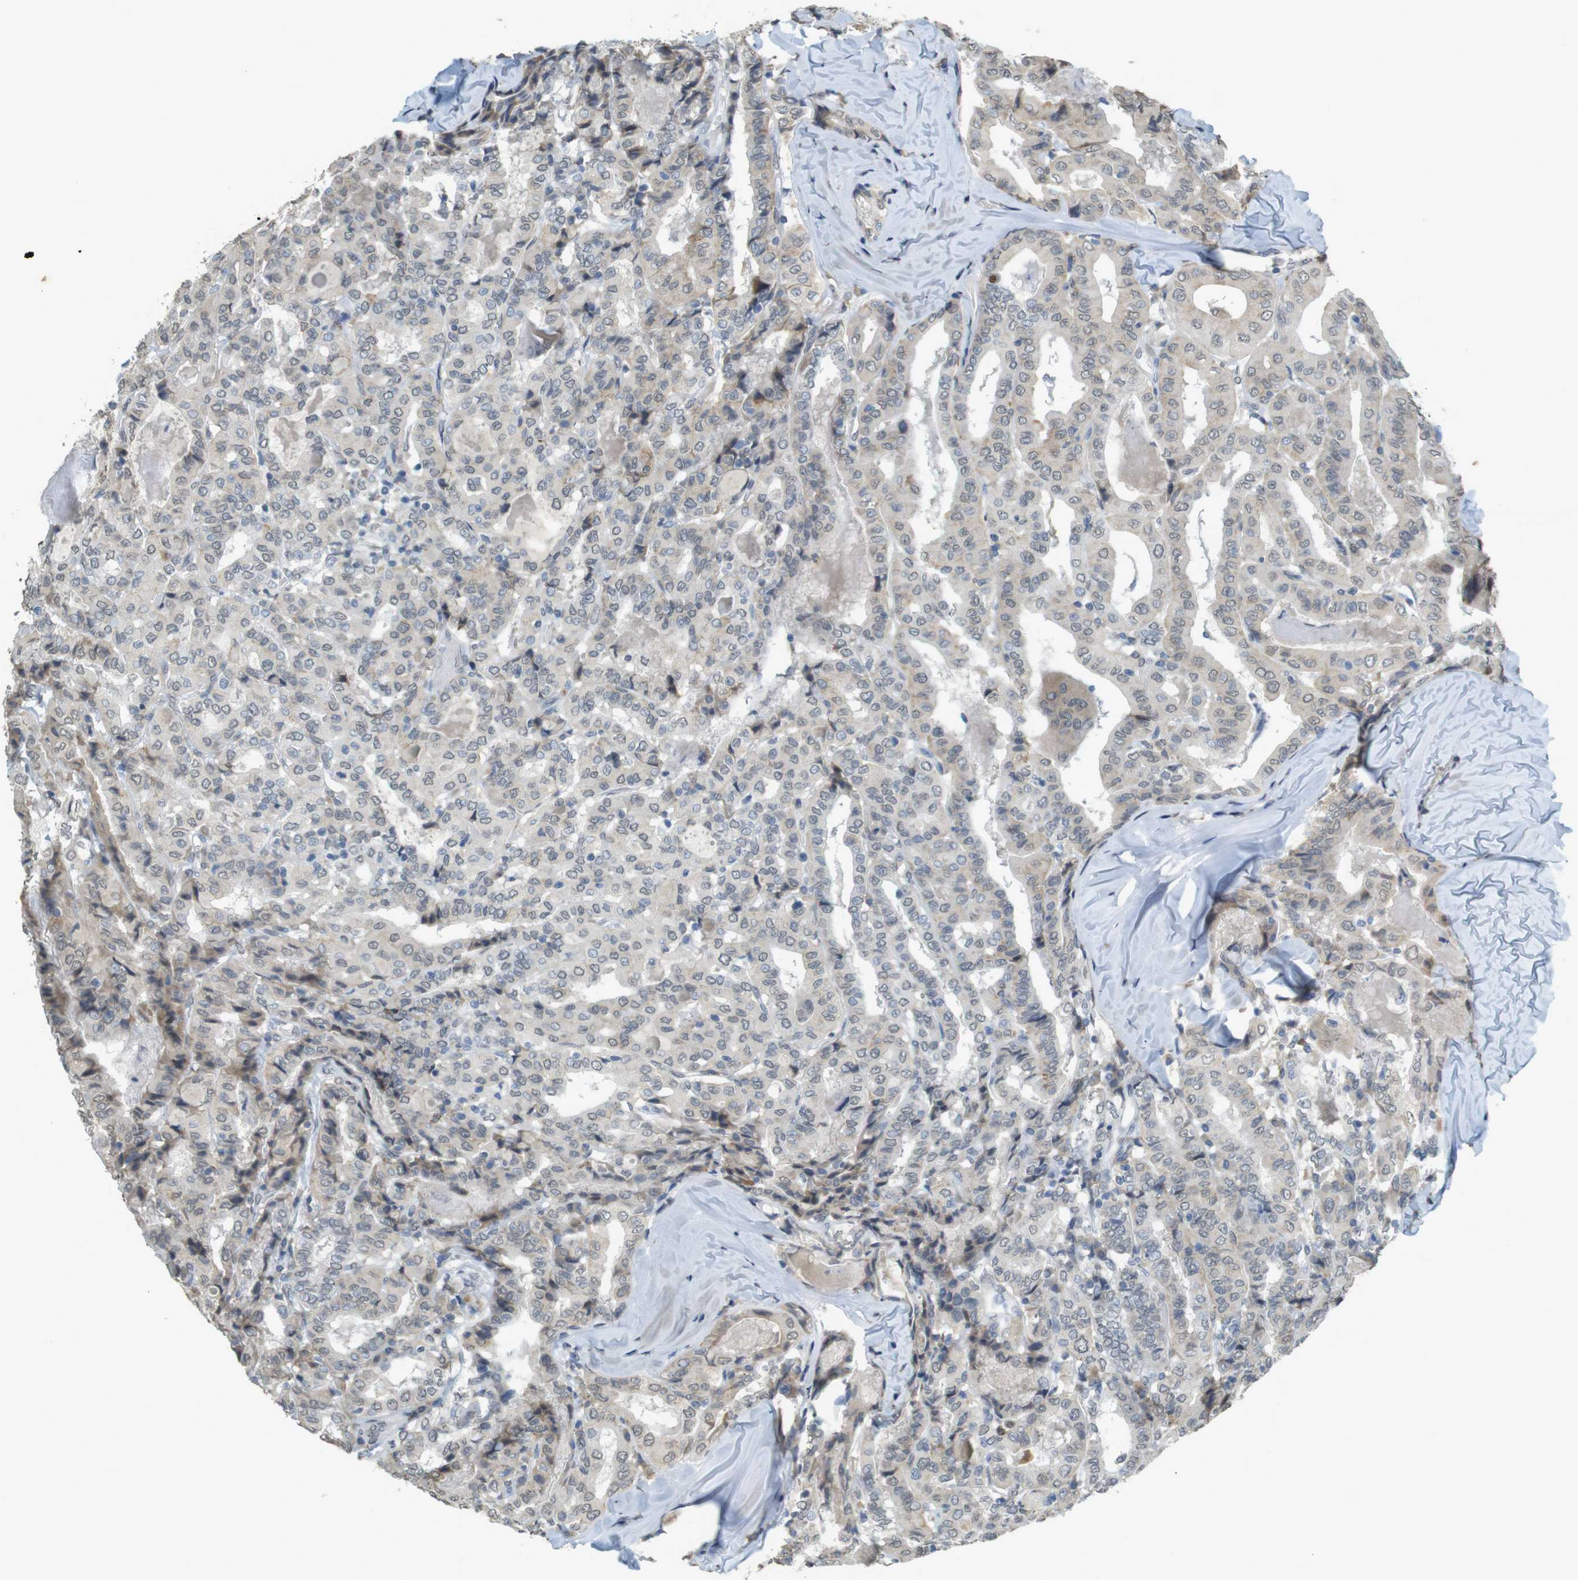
{"staining": {"intensity": "negative", "quantity": "none", "location": "none"}, "tissue": "thyroid cancer", "cell_type": "Tumor cells", "image_type": "cancer", "snomed": [{"axis": "morphology", "description": "Papillary adenocarcinoma, NOS"}, {"axis": "topography", "description": "Thyroid gland"}], "caption": "Immunohistochemical staining of human papillary adenocarcinoma (thyroid) exhibits no significant expression in tumor cells.", "gene": "FZD10", "patient": {"sex": "female", "age": 42}}